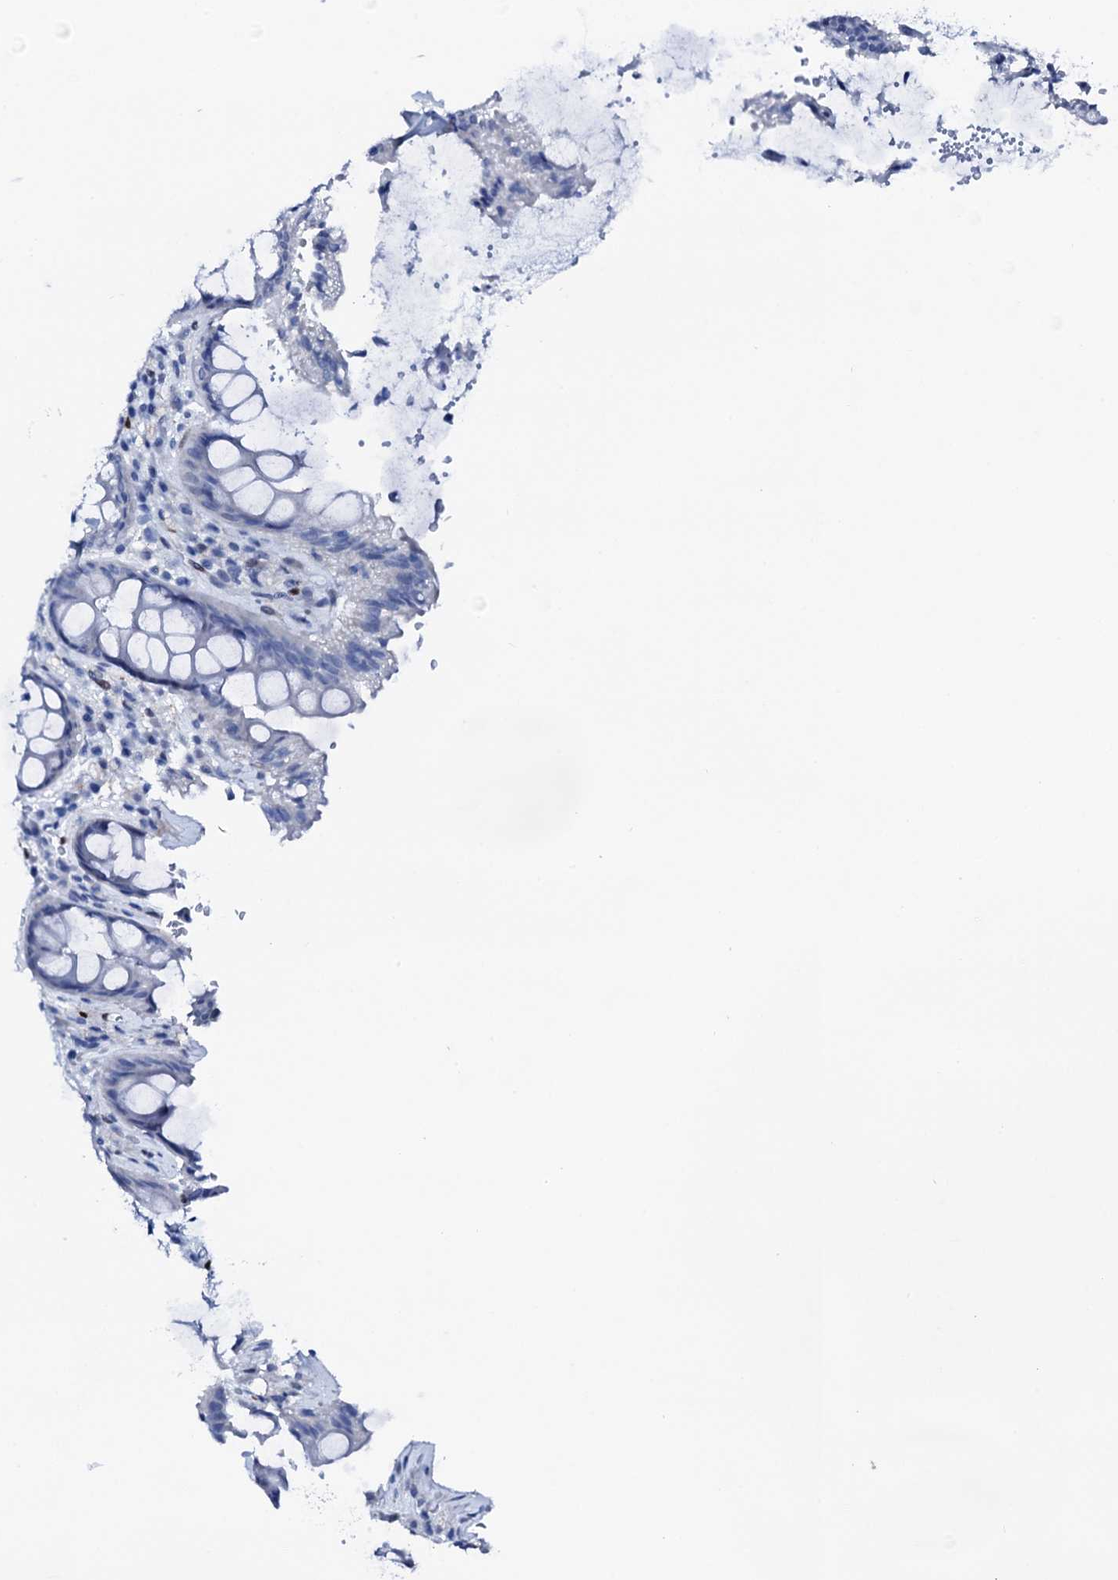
{"staining": {"intensity": "negative", "quantity": "none", "location": "none"}, "tissue": "rectum", "cell_type": "Glandular cells", "image_type": "normal", "snomed": [{"axis": "morphology", "description": "Normal tissue, NOS"}, {"axis": "topography", "description": "Rectum"}], "caption": "Glandular cells show no significant protein staining in benign rectum. Brightfield microscopy of immunohistochemistry stained with DAB (brown) and hematoxylin (blue), captured at high magnification.", "gene": "NRIP2", "patient": {"sex": "female", "age": 46}}